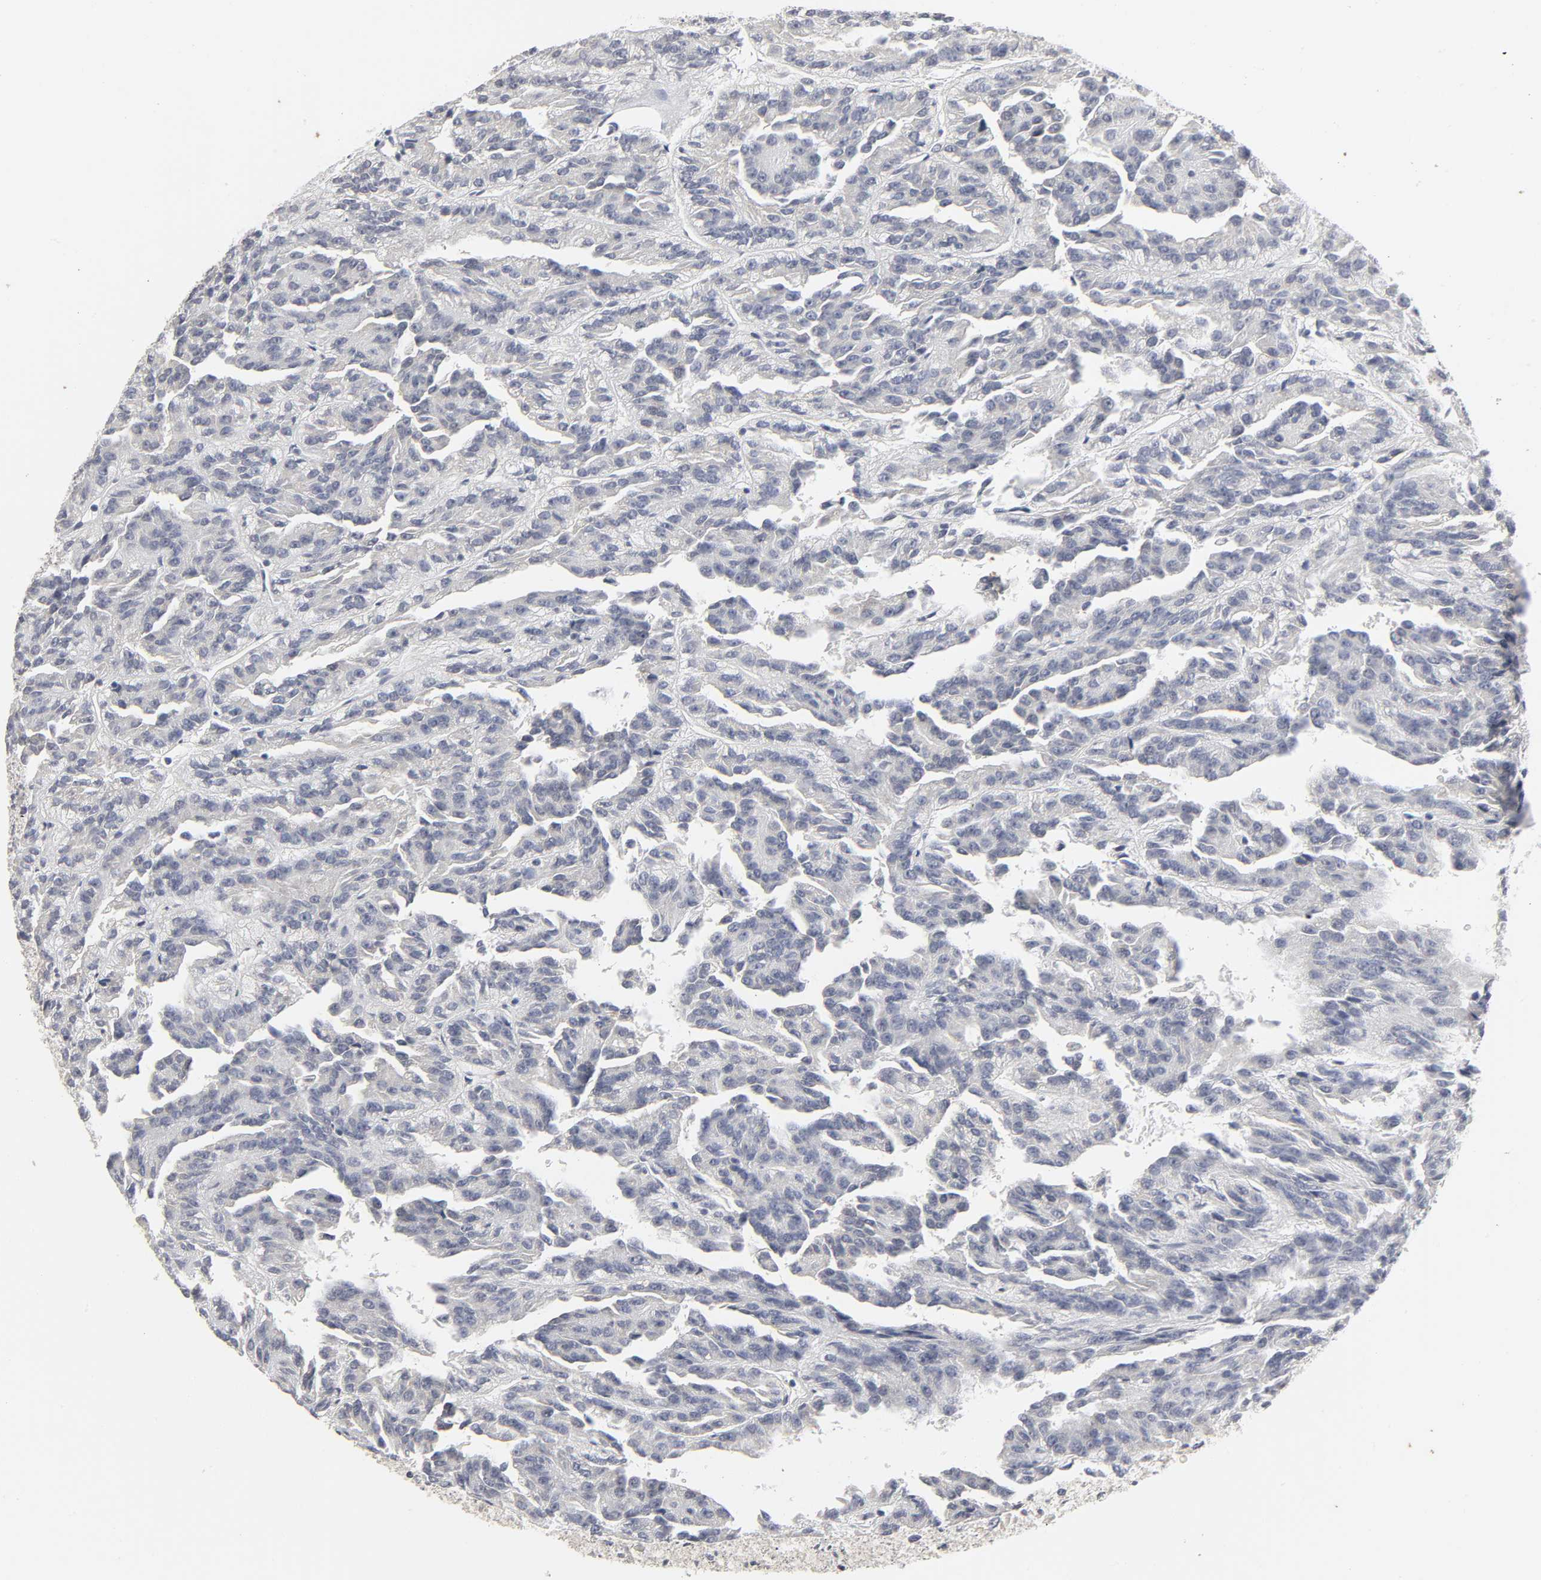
{"staining": {"intensity": "negative", "quantity": "none", "location": "none"}, "tissue": "renal cancer", "cell_type": "Tumor cells", "image_type": "cancer", "snomed": [{"axis": "morphology", "description": "Adenocarcinoma, NOS"}, {"axis": "topography", "description": "Kidney"}], "caption": "Immunohistochemical staining of human renal cancer (adenocarcinoma) displays no significant staining in tumor cells. (DAB immunohistochemistry with hematoxylin counter stain).", "gene": "TCAP", "patient": {"sex": "male", "age": 46}}